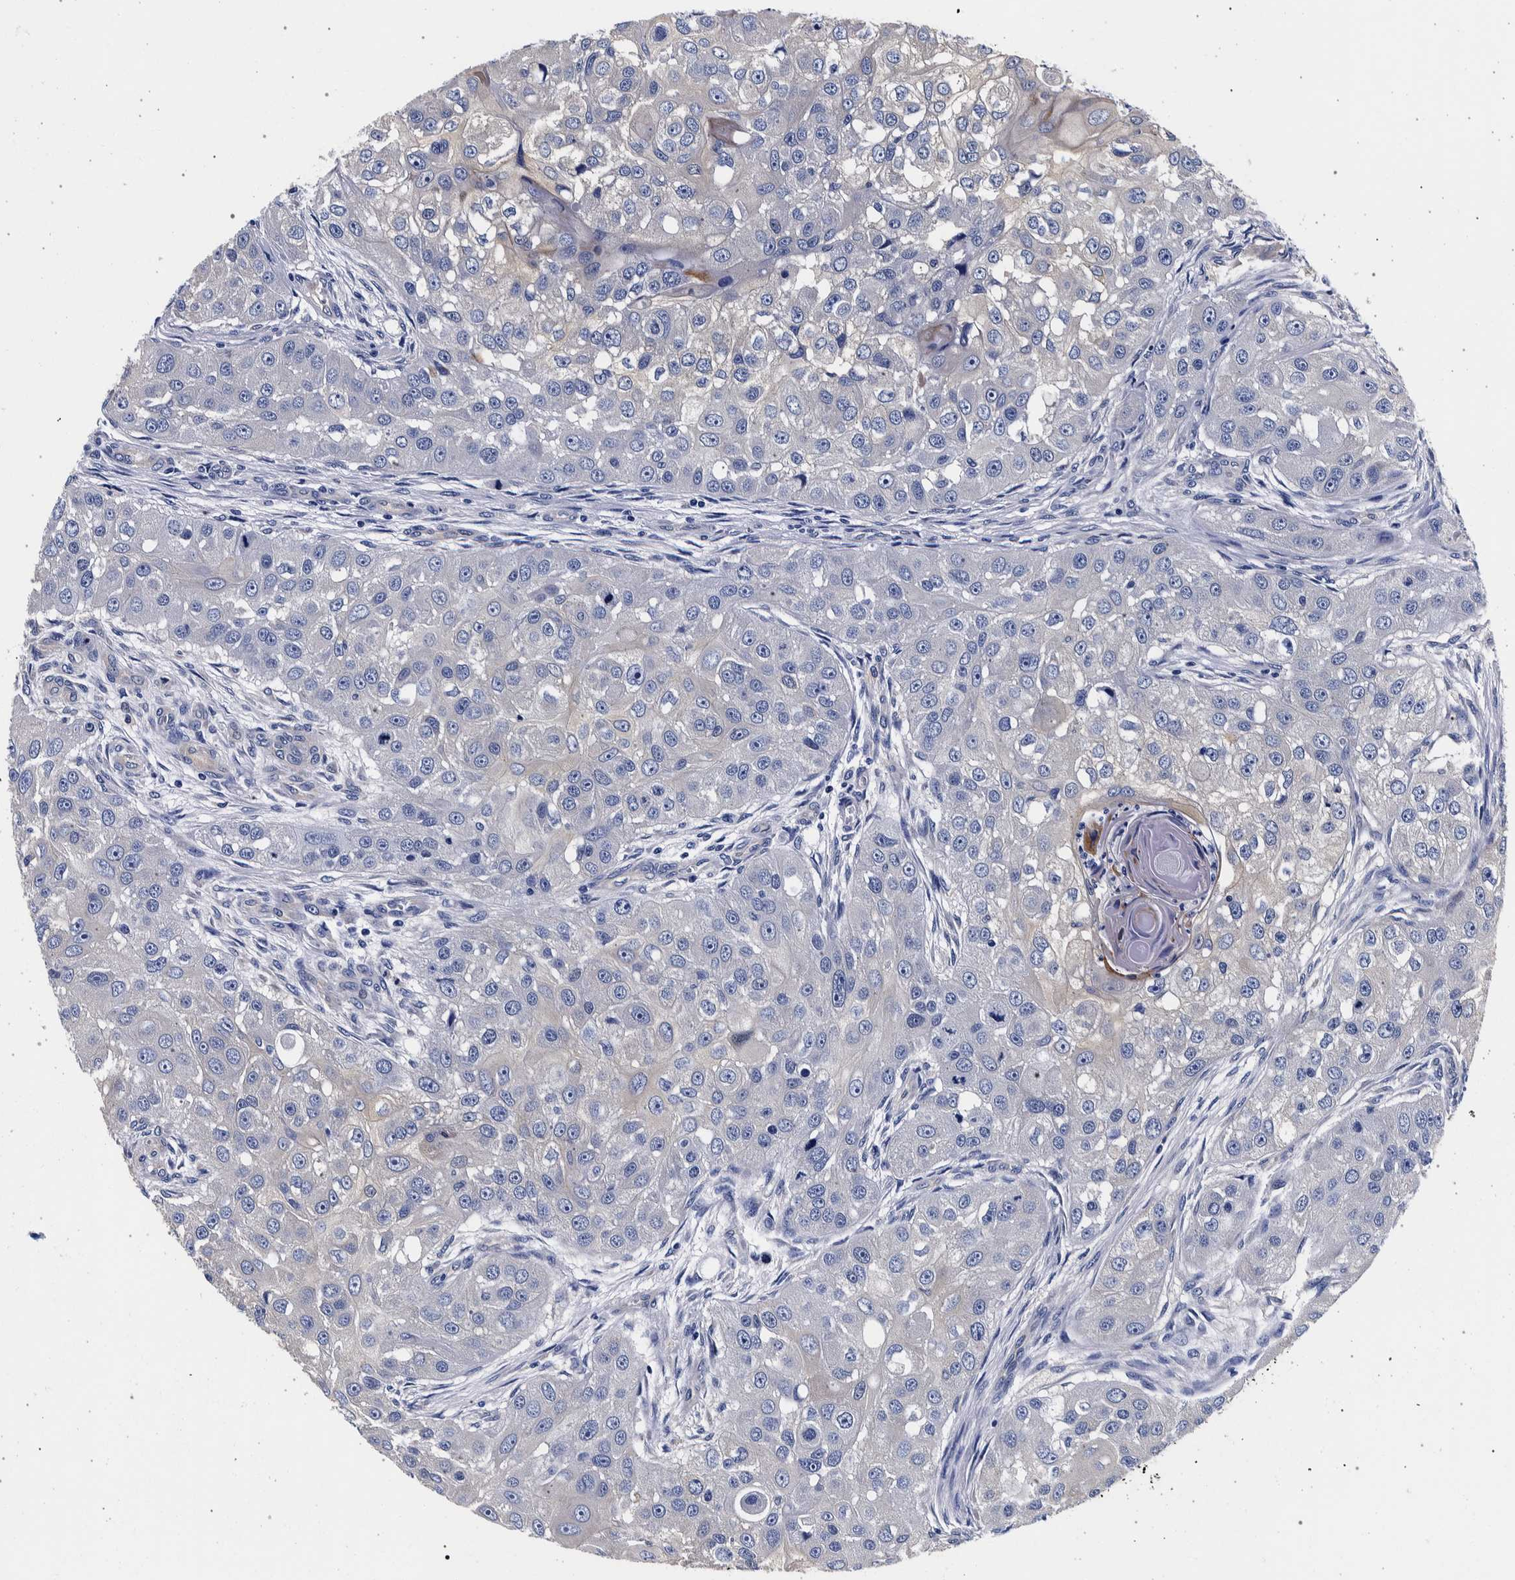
{"staining": {"intensity": "negative", "quantity": "none", "location": "none"}, "tissue": "head and neck cancer", "cell_type": "Tumor cells", "image_type": "cancer", "snomed": [{"axis": "morphology", "description": "Normal tissue, NOS"}, {"axis": "morphology", "description": "Squamous cell carcinoma, NOS"}, {"axis": "topography", "description": "Skeletal muscle"}, {"axis": "topography", "description": "Head-Neck"}], "caption": "Protein analysis of head and neck cancer (squamous cell carcinoma) demonstrates no significant staining in tumor cells.", "gene": "NIBAN2", "patient": {"sex": "male", "age": 51}}